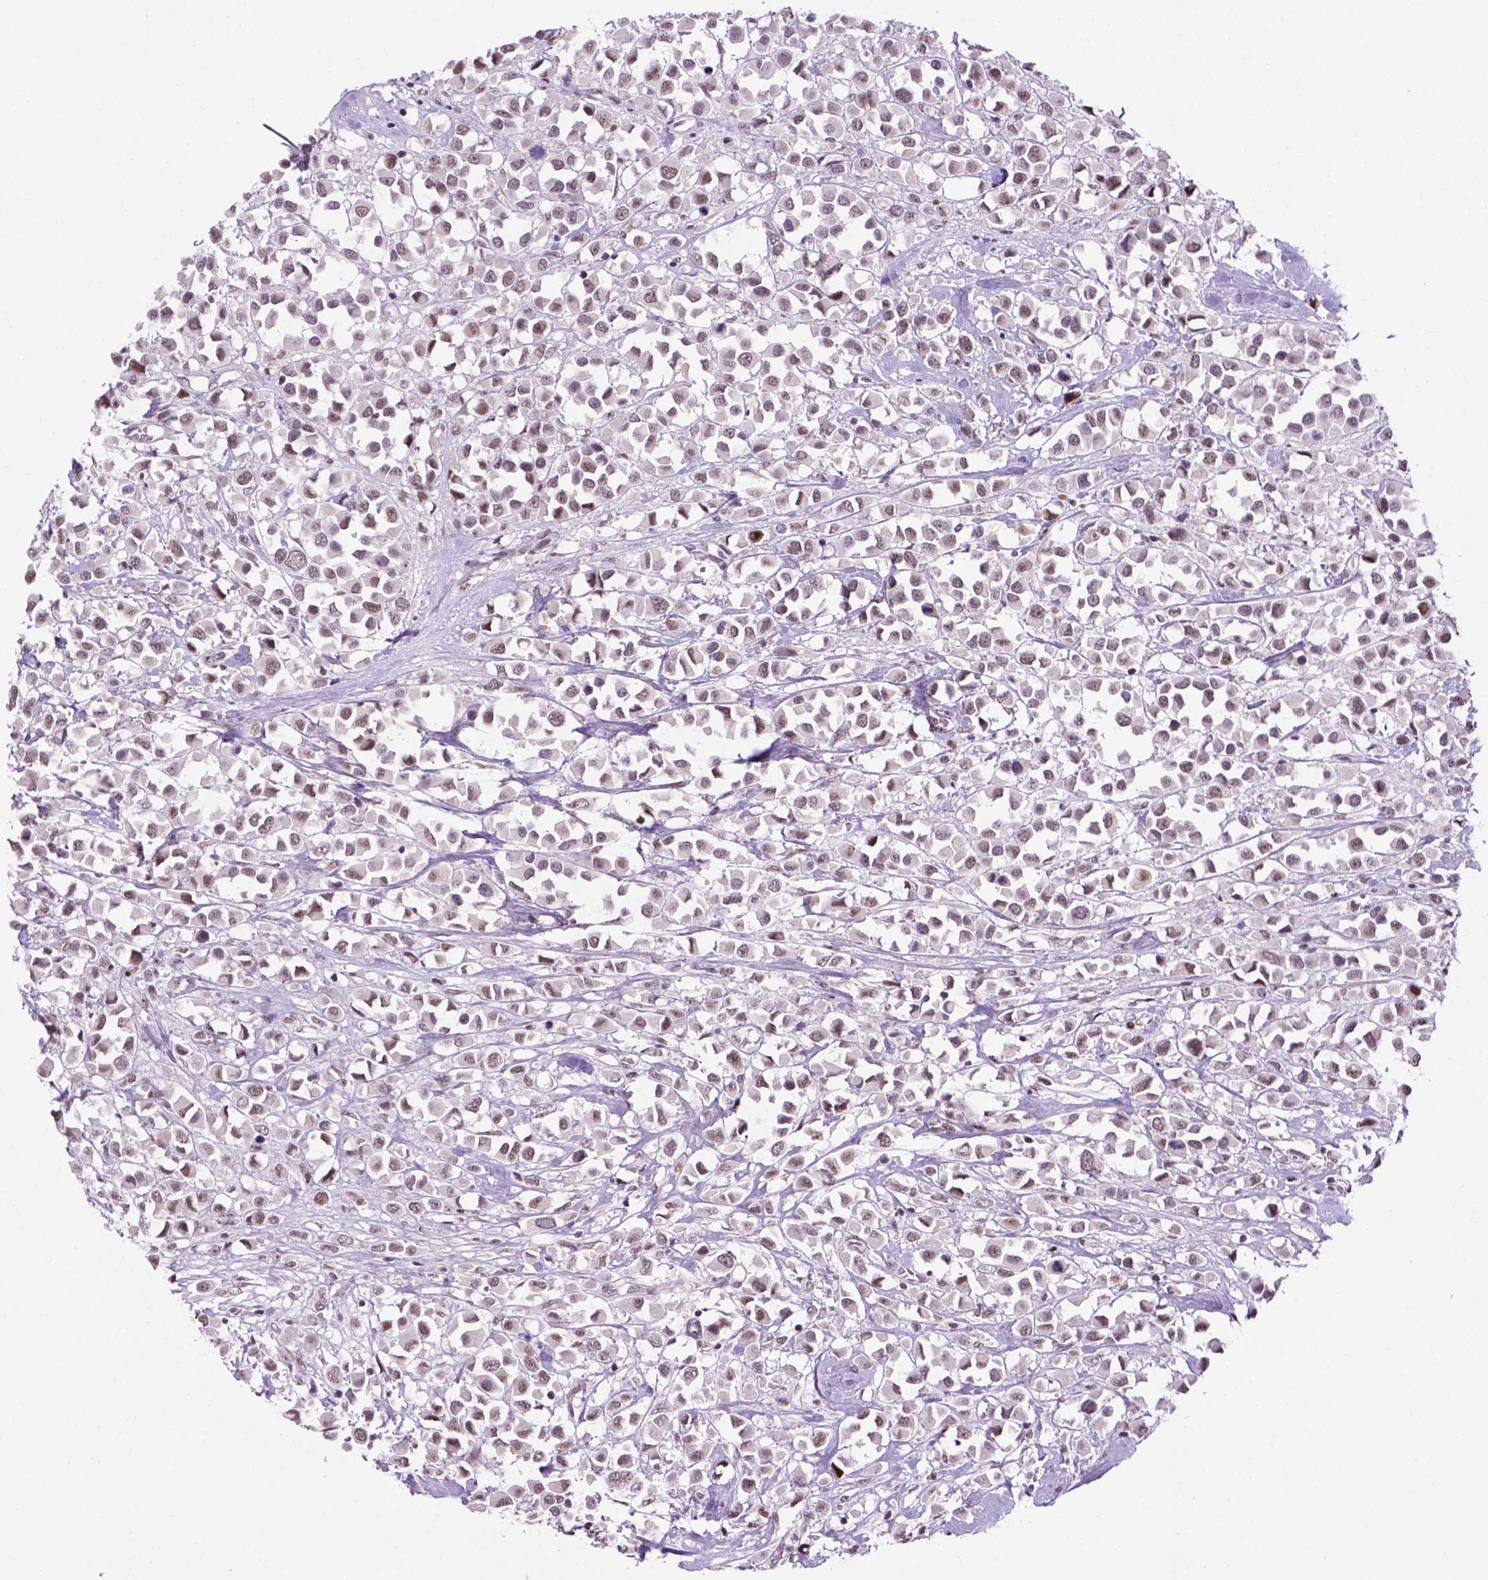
{"staining": {"intensity": "weak", "quantity": "25%-75%", "location": "nuclear"}, "tissue": "breast cancer", "cell_type": "Tumor cells", "image_type": "cancer", "snomed": [{"axis": "morphology", "description": "Duct carcinoma"}, {"axis": "topography", "description": "Breast"}], "caption": "Human infiltrating ductal carcinoma (breast) stained for a protein (brown) exhibits weak nuclear positive positivity in approximately 25%-75% of tumor cells.", "gene": "TBPL1", "patient": {"sex": "female", "age": 61}}